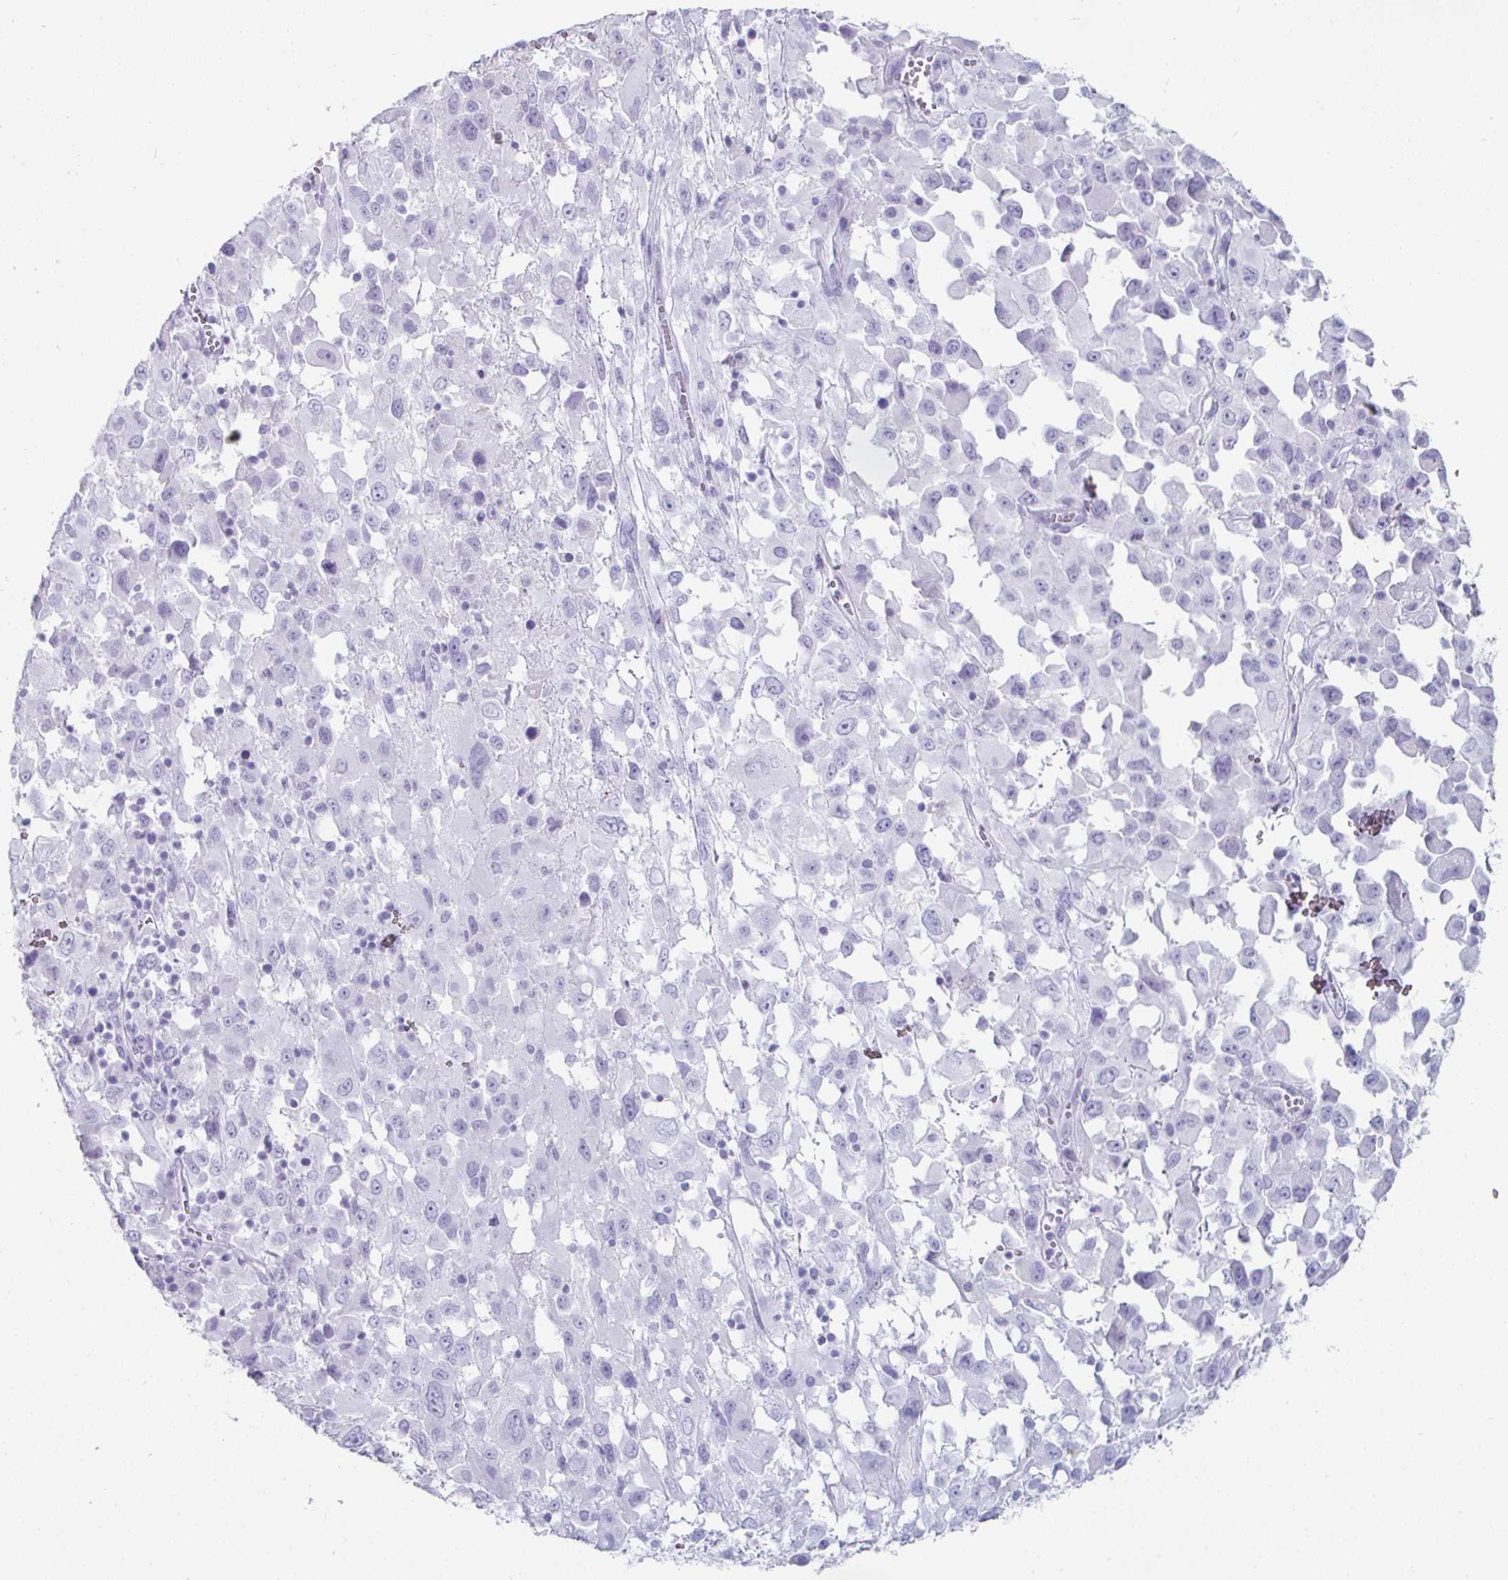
{"staining": {"intensity": "negative", "quantity": "none", "location": "none"}, "tissue": "melanoma", "cell_type": "Tumor cells", "image_type": "cancer", "snomed": [{"axis": "morphology", "description": "Malignant melanoma, Metastatic site"}, {"axis": "topography", "description": "Soft tissue"}], "caption": "Immunohistochemical staining of melanoma exhibits no significant staining in tumor cells. (DAB immunohistochemistry, high magnification).", "gene": "CREG2", "patient": {"sex": "male", "age": 50}}